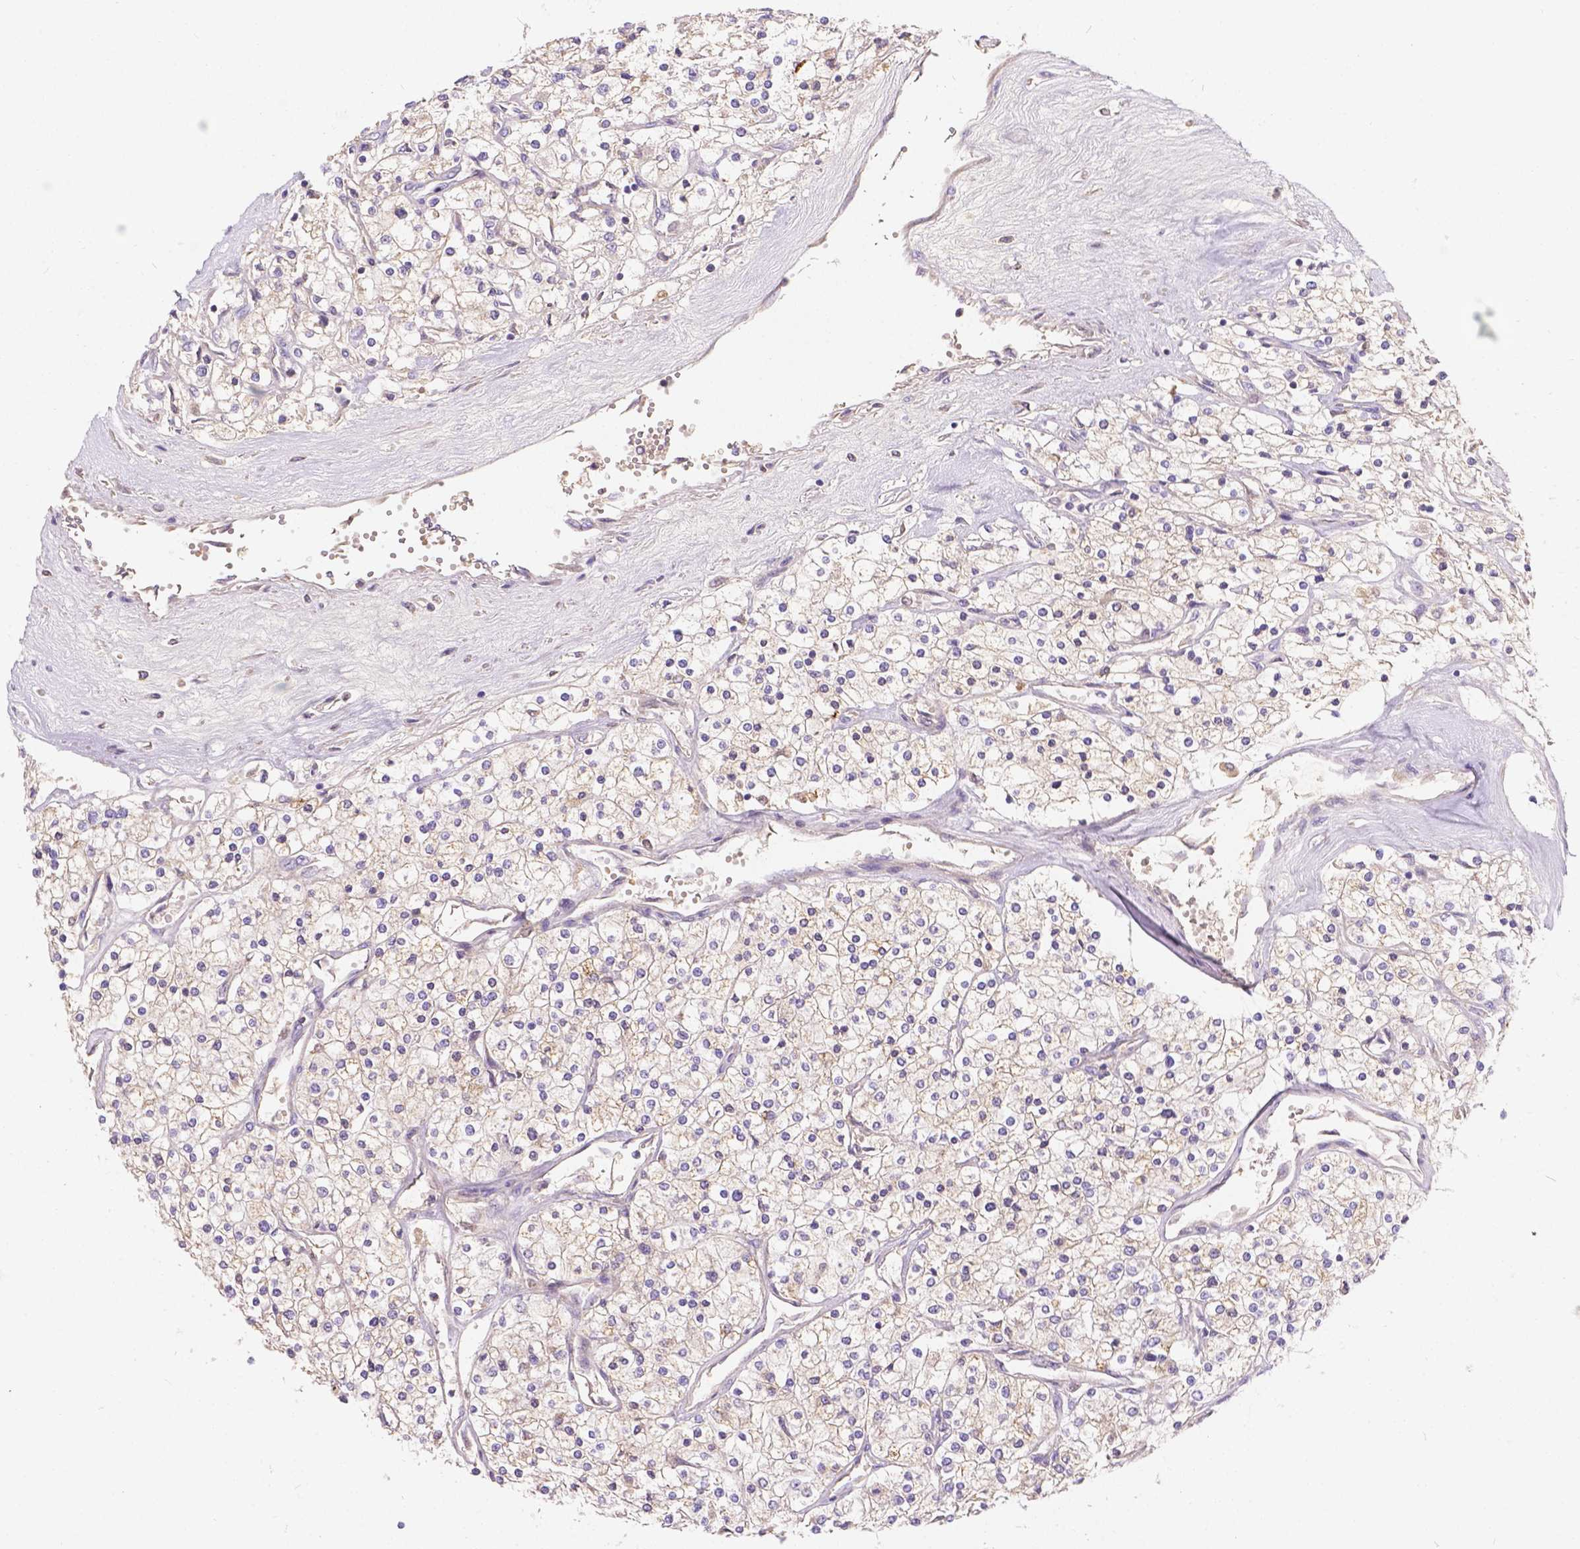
{"staining": {"intensity": "weak", "quantity": ">75%", "location": "cytoplasmic/membranous"}, "tissue": "renal cancer", "cell_type": "Tumor cells", "image_type": "cancer", "snomed": [{"axis": "morphology", "description": "Adenocarcinoma, NOS"}, {"axis": "topography", "description": "Kidney"}], "caption": "Renal adenocarcinoma was stained to show a protein in brown. There is low levels of weak cytoplasmic/membranous expression in approximately >75% of tumor cells.", "gene": "CDK10", "patient": {"sex": "male", "age": 80}}